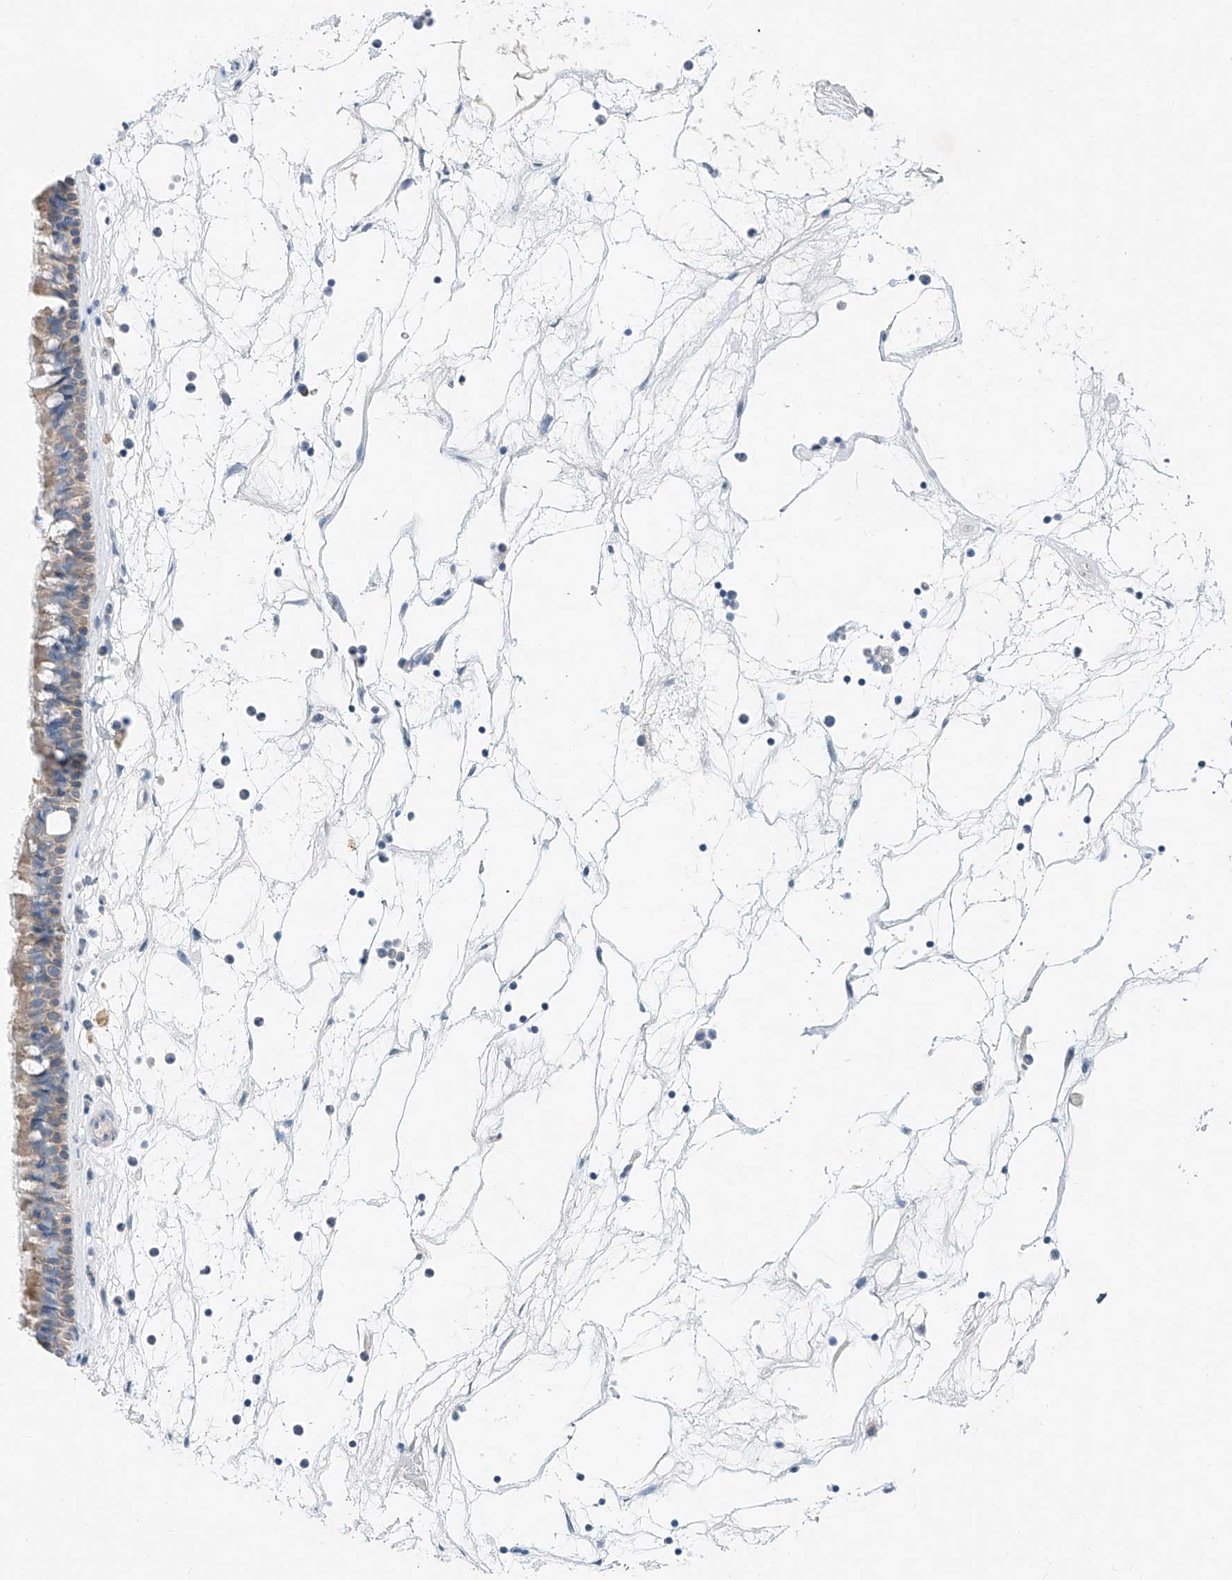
{"staining": {"intensity": "moderate", "quantity": "25%-75%", "location": "cytoplasmic/membranous"}, "tissue": "nasopharynx", "cell_type": "Respiratory epithelial cells", "image_type": "normal", "snomed": [{"axis": "morphology", "description": "Normal tissue, NOS"}, {"axis": "topography", "description": "Nasopharynx"}], "caption": "A photomicrograph of human nasopharynx stained for a protein shows moderate cytoplasmic/membranous brown staining in respiratory epithelial cells.", "gene": "MDGA1", "patient": {"sex": "male", "age": 64}}